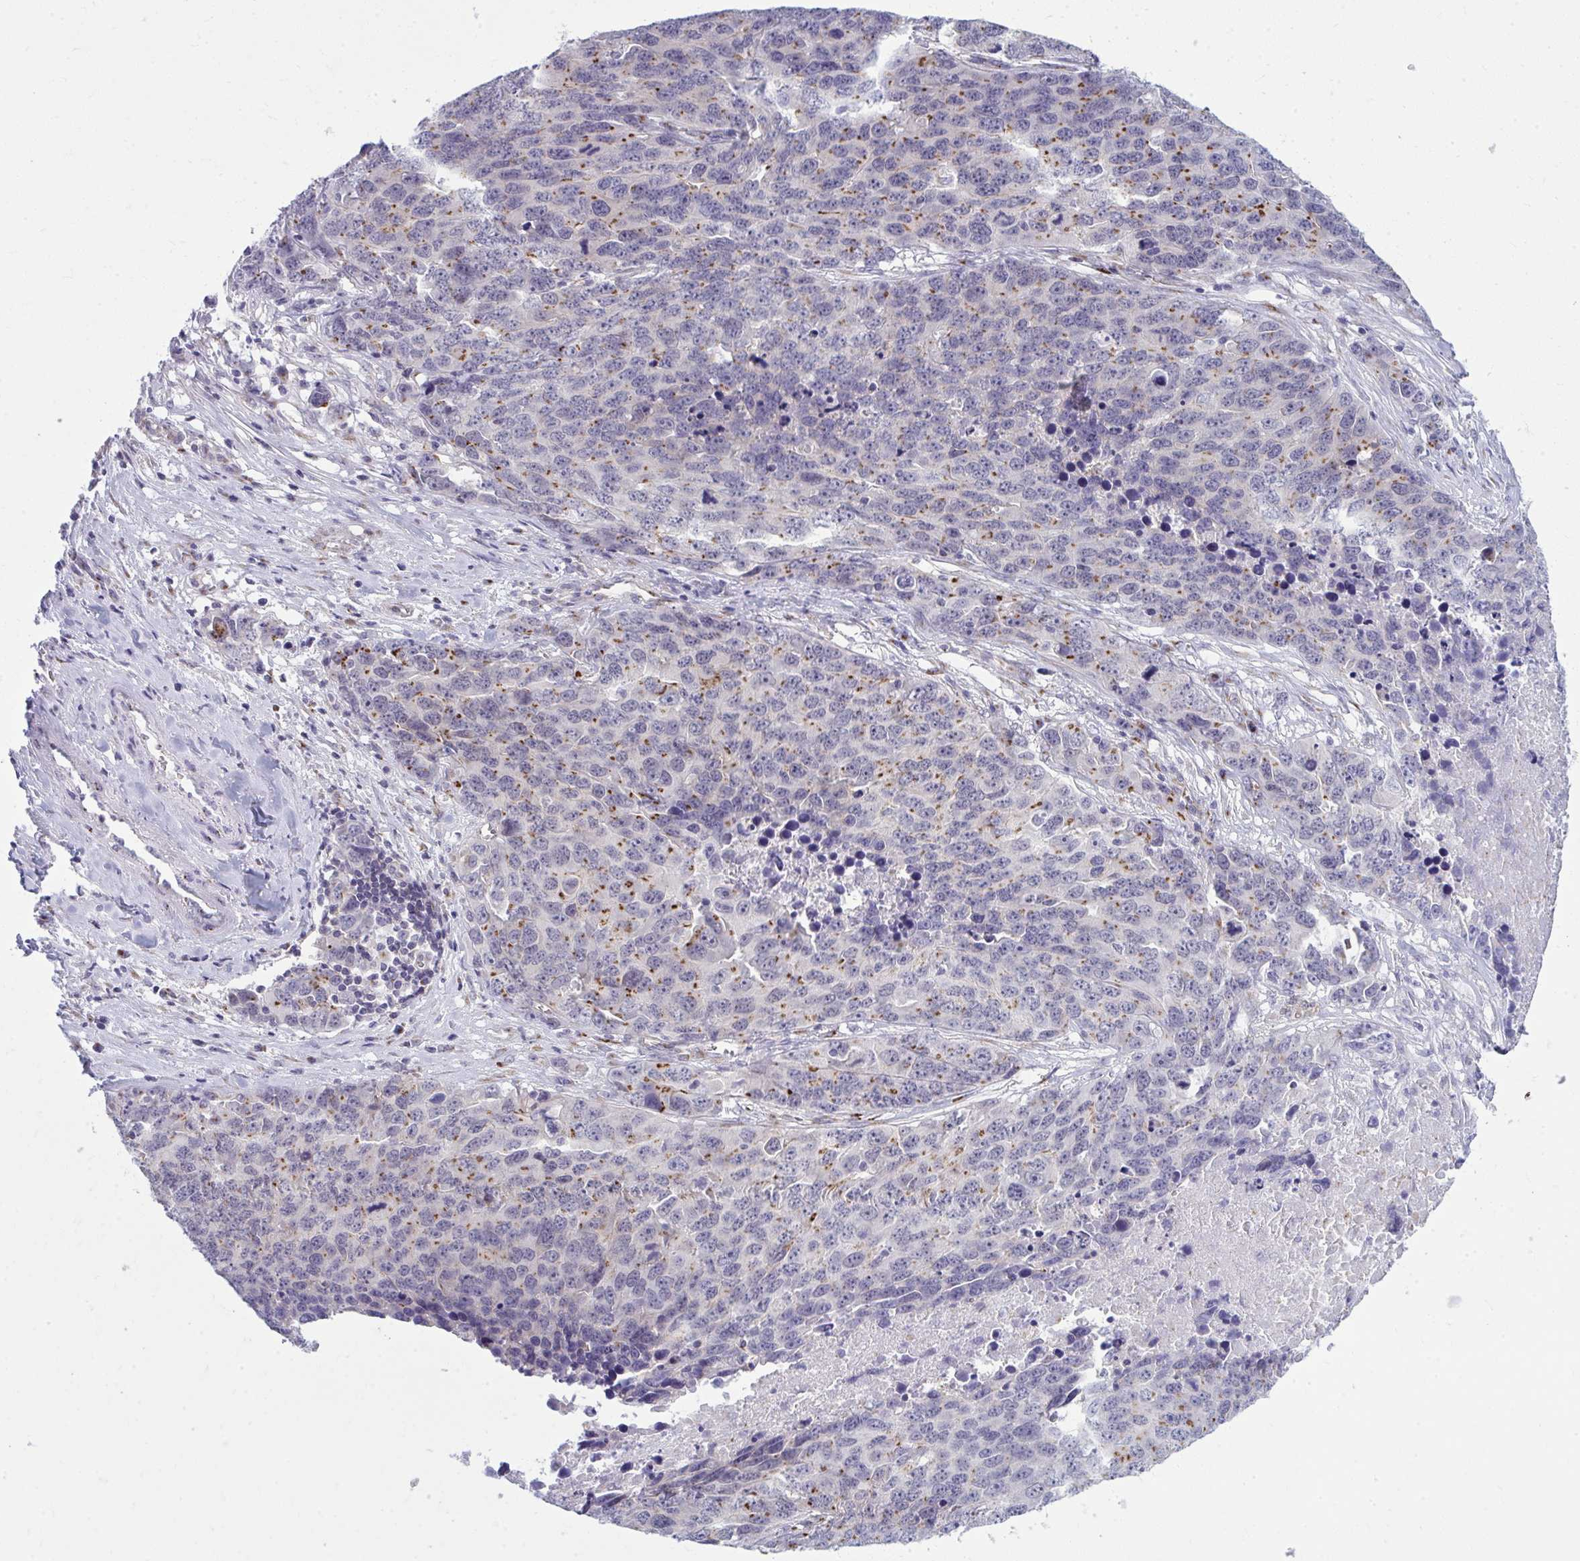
{"staining": {"intensity": "moderate", "quantity": "25%-75%", "location": "cytoplasmic/membranous"}, "tissue": "ovarian cancer", "cell_type": "Tumor cells", "image_type": "cancer", "snomed": [{"axis": "morphology", "description": "Cystadenocarcinoma, serous, NOS"}, {"axis": "topography", "description": "Ovary"}], "caption": "This micrograph displays IHC staining of human serous cystadenocarcinoma (ovarian), with medium moderate cytoplasmic/membranous expression in about 25%-75% of tumor cells.", "gene": "DTX4", "patient": {"sex": "female", "age": 76}}